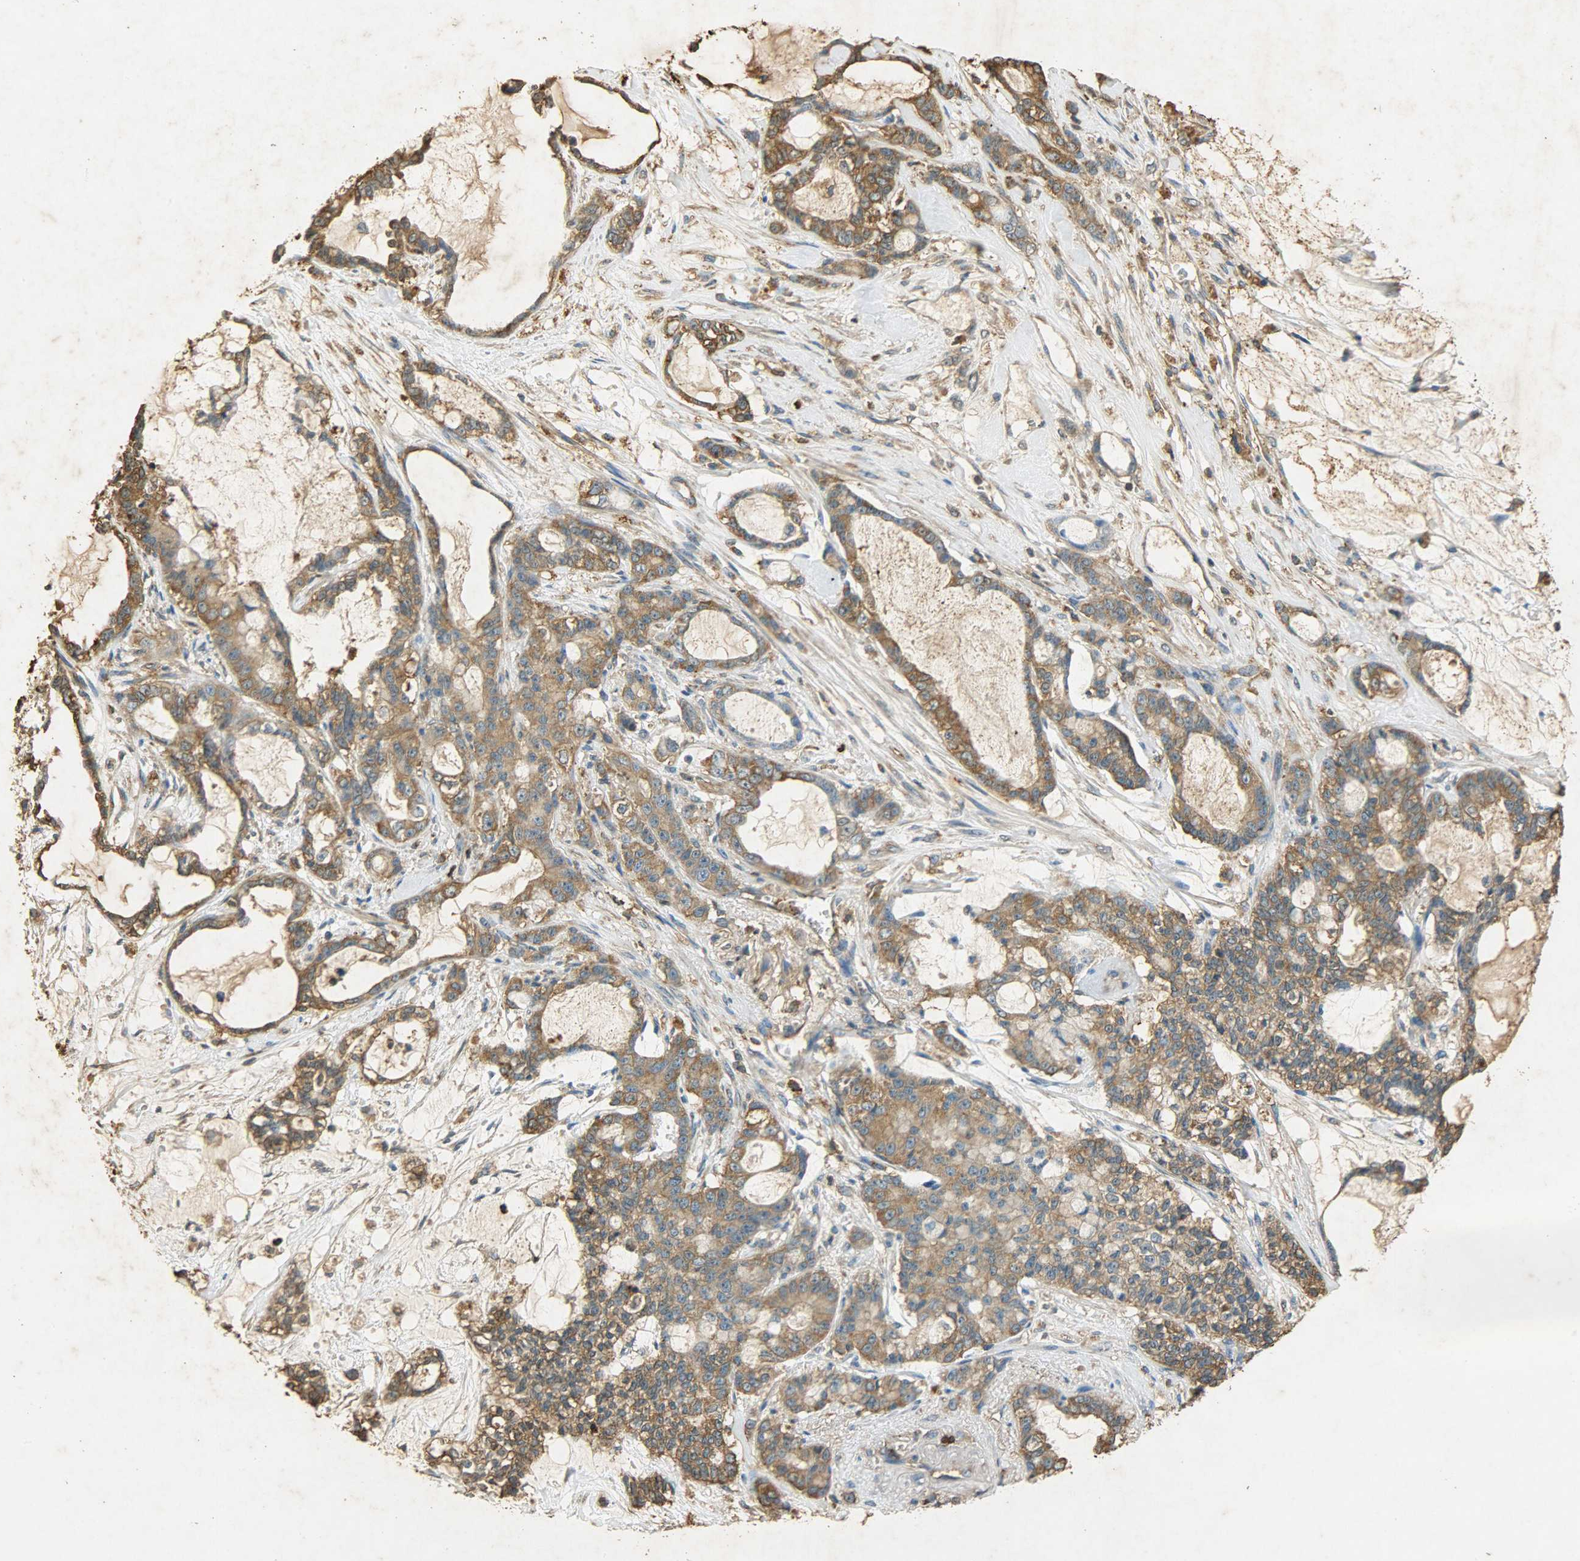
{"staining": {"intensity": "moderate", "quantity": ">75%", "location": "cytoplasmic/membranous"}, "tissue": "pancreatic cancer", "cell_type": "Tumor cells", "image_type": "cancer", "snomed": [{"axis": "morphology", "description": "Adenocarcinoma, NOS"}, {"axis": "topography", "description": "Pancreas"}], "caption": "Approximately >75% of tumor cells in adenocarcinoma (pancreatic) show moderate cytoplasmic/membranous protein staining as visualized by brown immunohistochemical staining.", "gene": "ANXA6", "patient": {"sex": "female", "age": 73}}